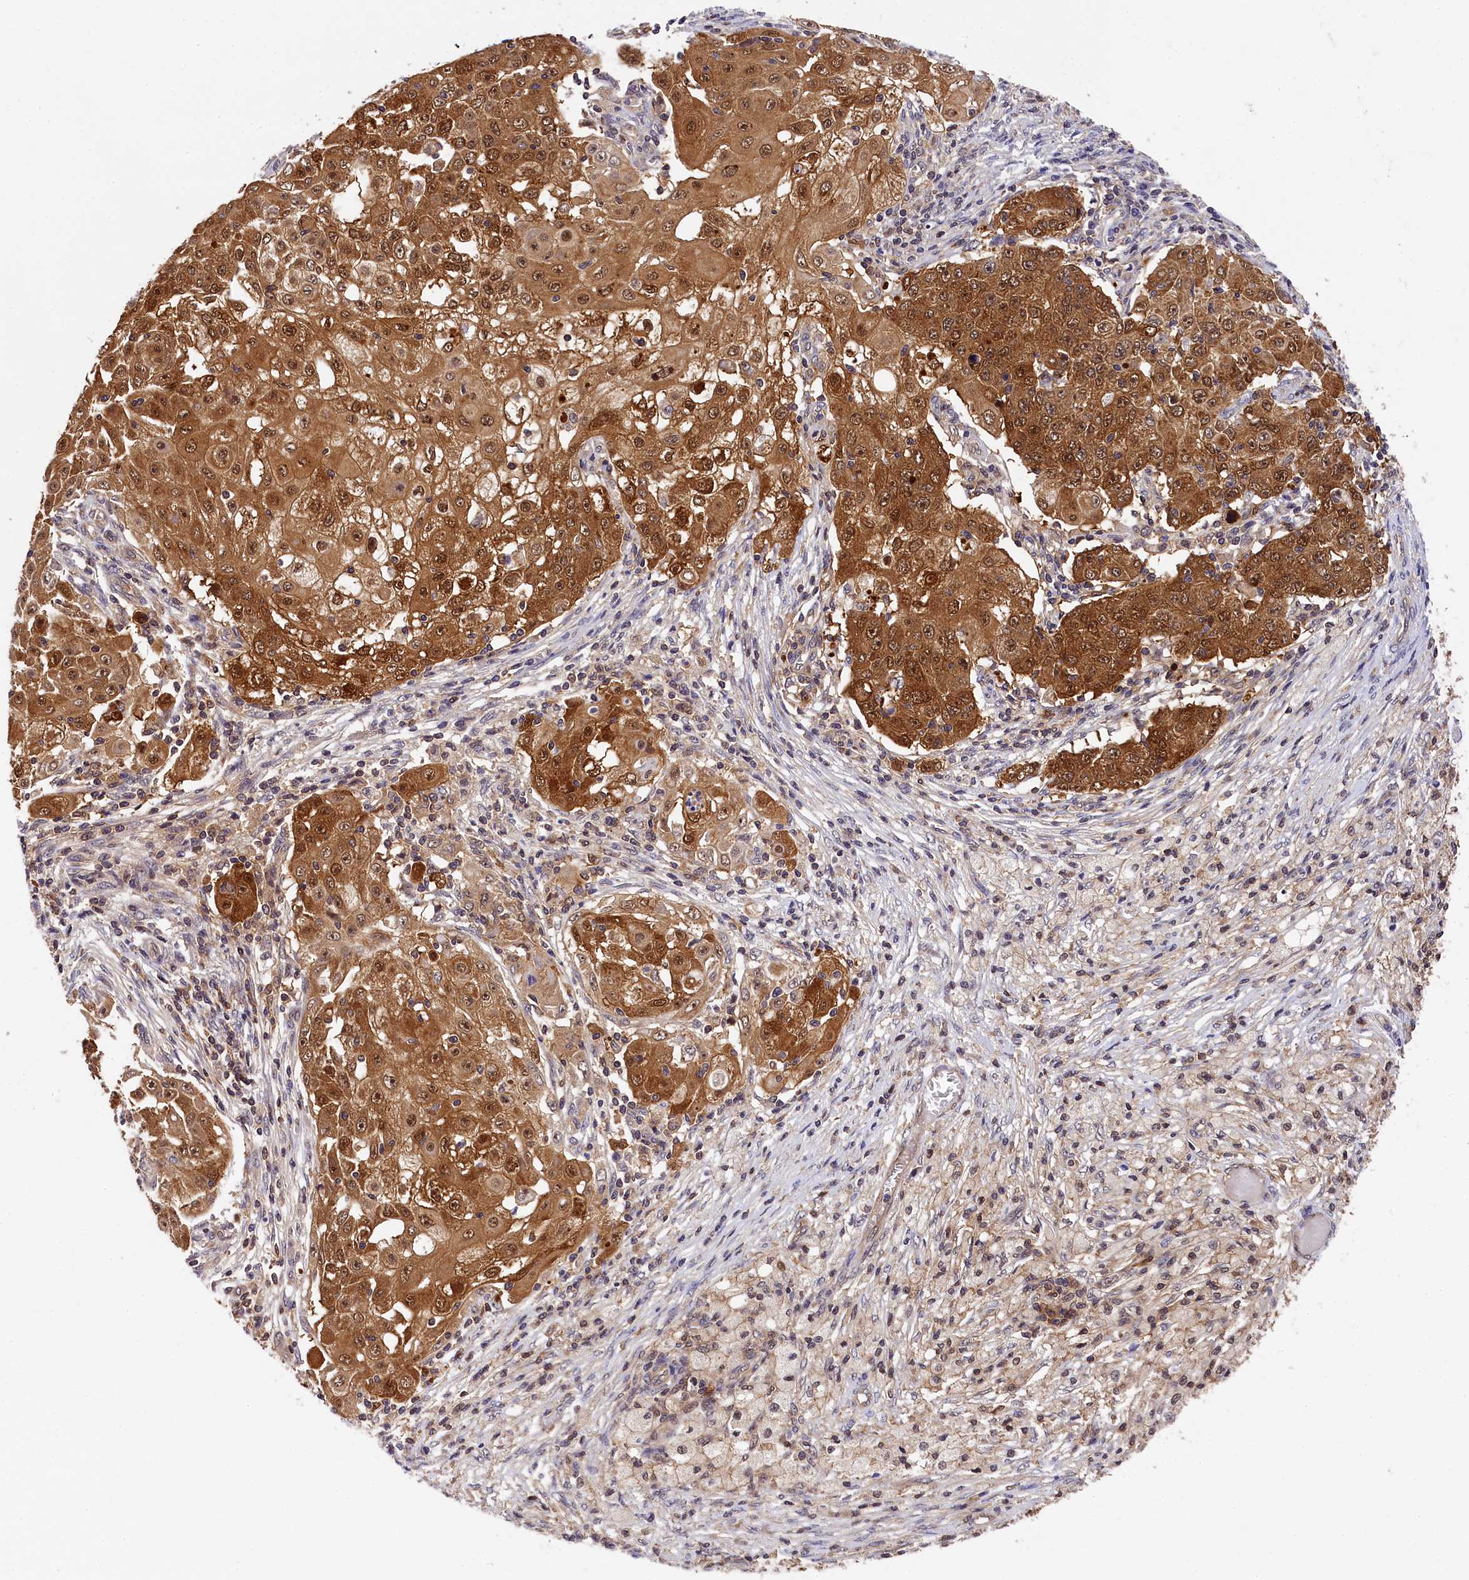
{"staining": {"intensity": "moderate", "quantity": ">75%", "location": "cytoplasmic/membranous,nuclear"}, "tissue": "ovarian cancer", "cell_type": "Tumor cells", "image_type": "cancer", "snomed": [{"axis": "morphology", "description": "Carcinoma, endometroid"}, {"axis": "topography", "description": "Ovary"}], "caption": "Brown immunohistochemical staining in human ovarian cancer exhibits moderate cytoplasmic/membranous and nuclear expression in about >75% of tumor cells.", "gene": "EIF6", "patient": {"sex": "female", "age": 42}}